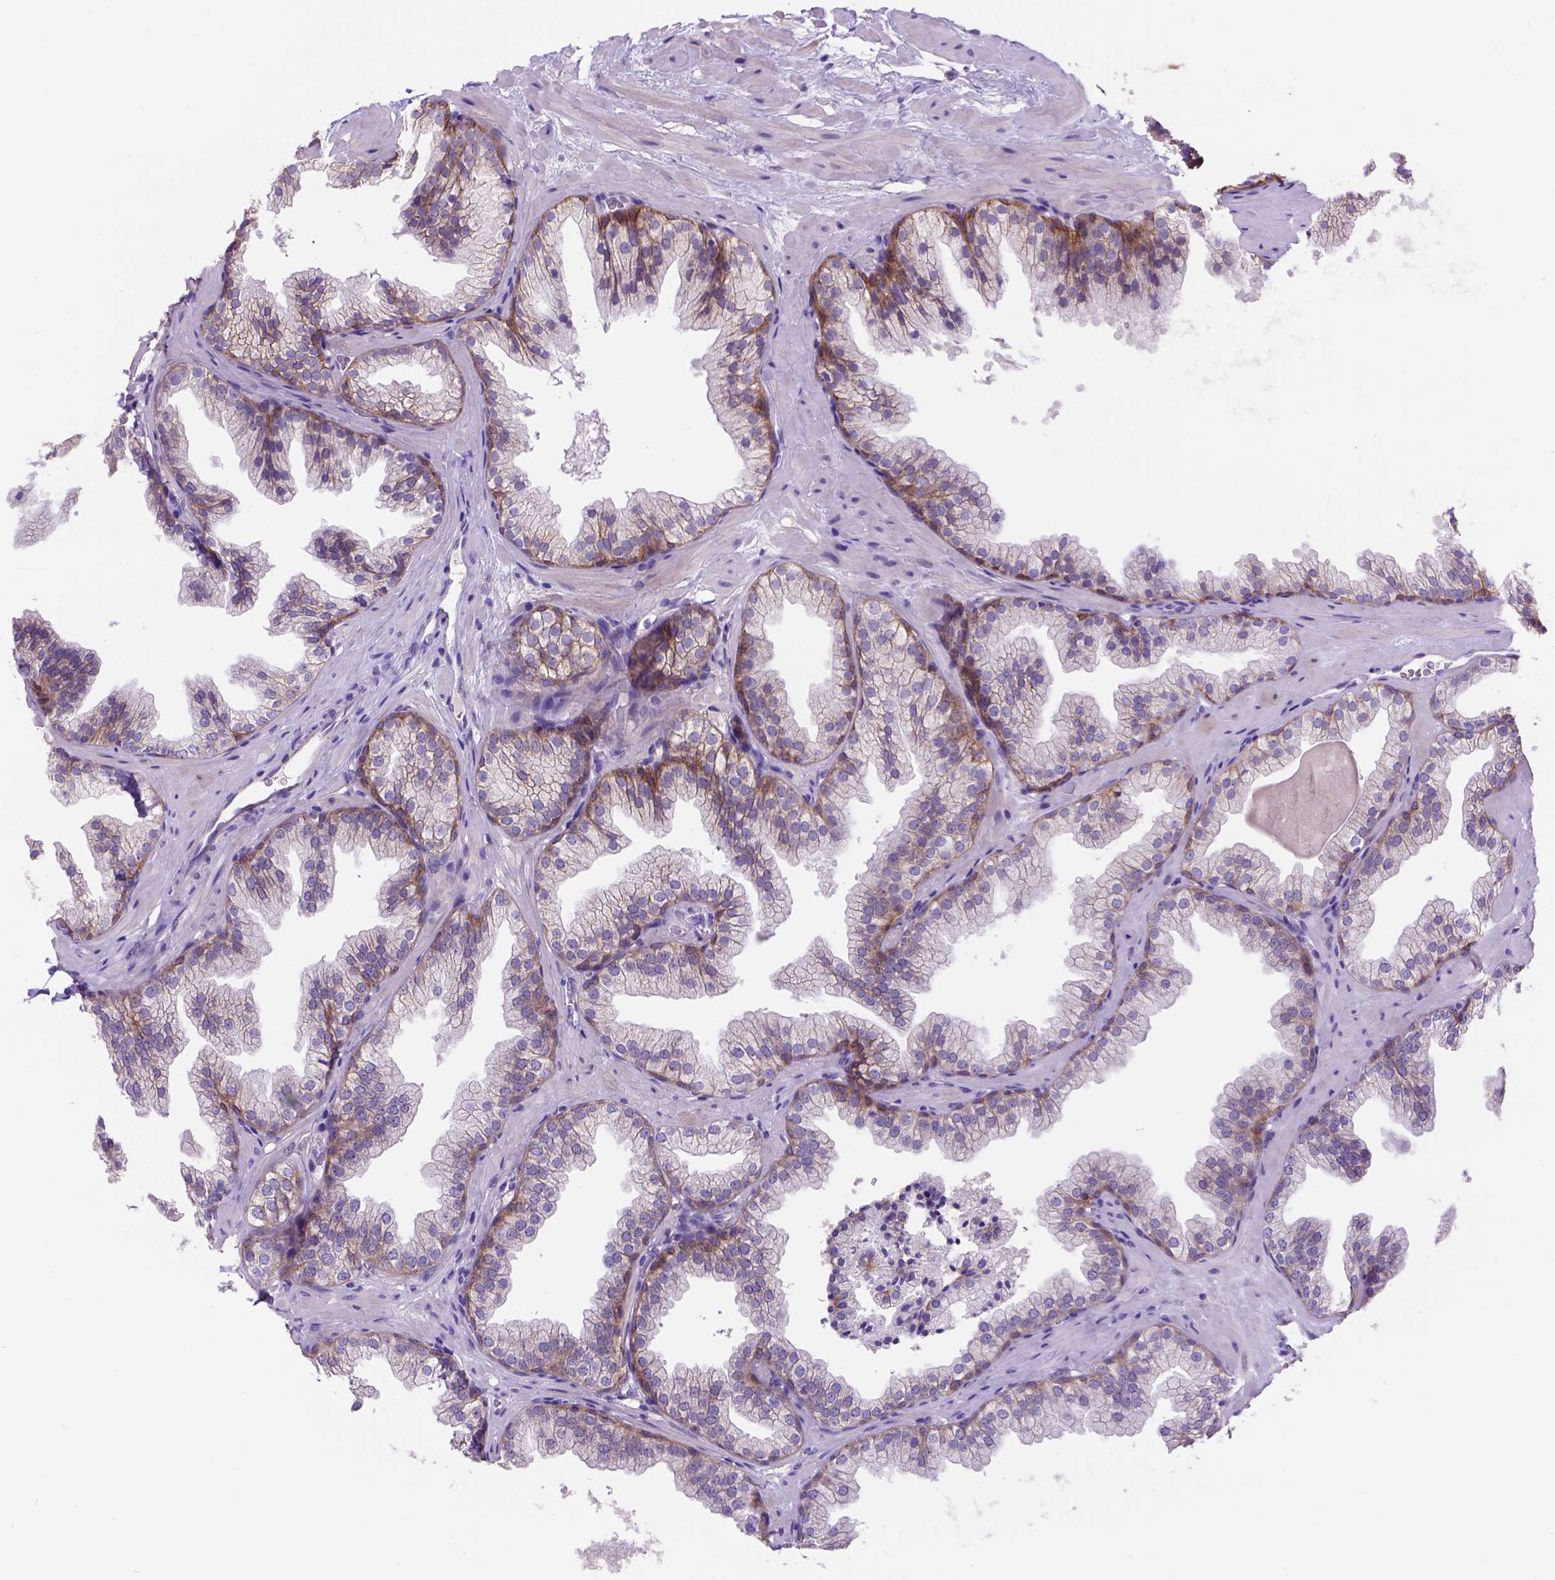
{"staining": {"intensity": "moderate", "quantity": "<25%", "location": "cytoplasmic/membranous"}, "tissue": "prostate", "cell_type": "Glandular cells", "image_type": "normal", "snomed": [{"axis": "morphology", "description": "Normal tissue, NOS"}, {"axis": "topography", "description": "Prostate"}], "caption": "Brown immunohistochemical staining in unremarkable prostate demonstrates moderate cytoplasmic/membranous positivity in about <25% of glandular cells. The protein of interest is shown in brown color, while the nuclei are stained blue.", "gene": "EGFR", "patient": {"sex": "male", "age": 37}}